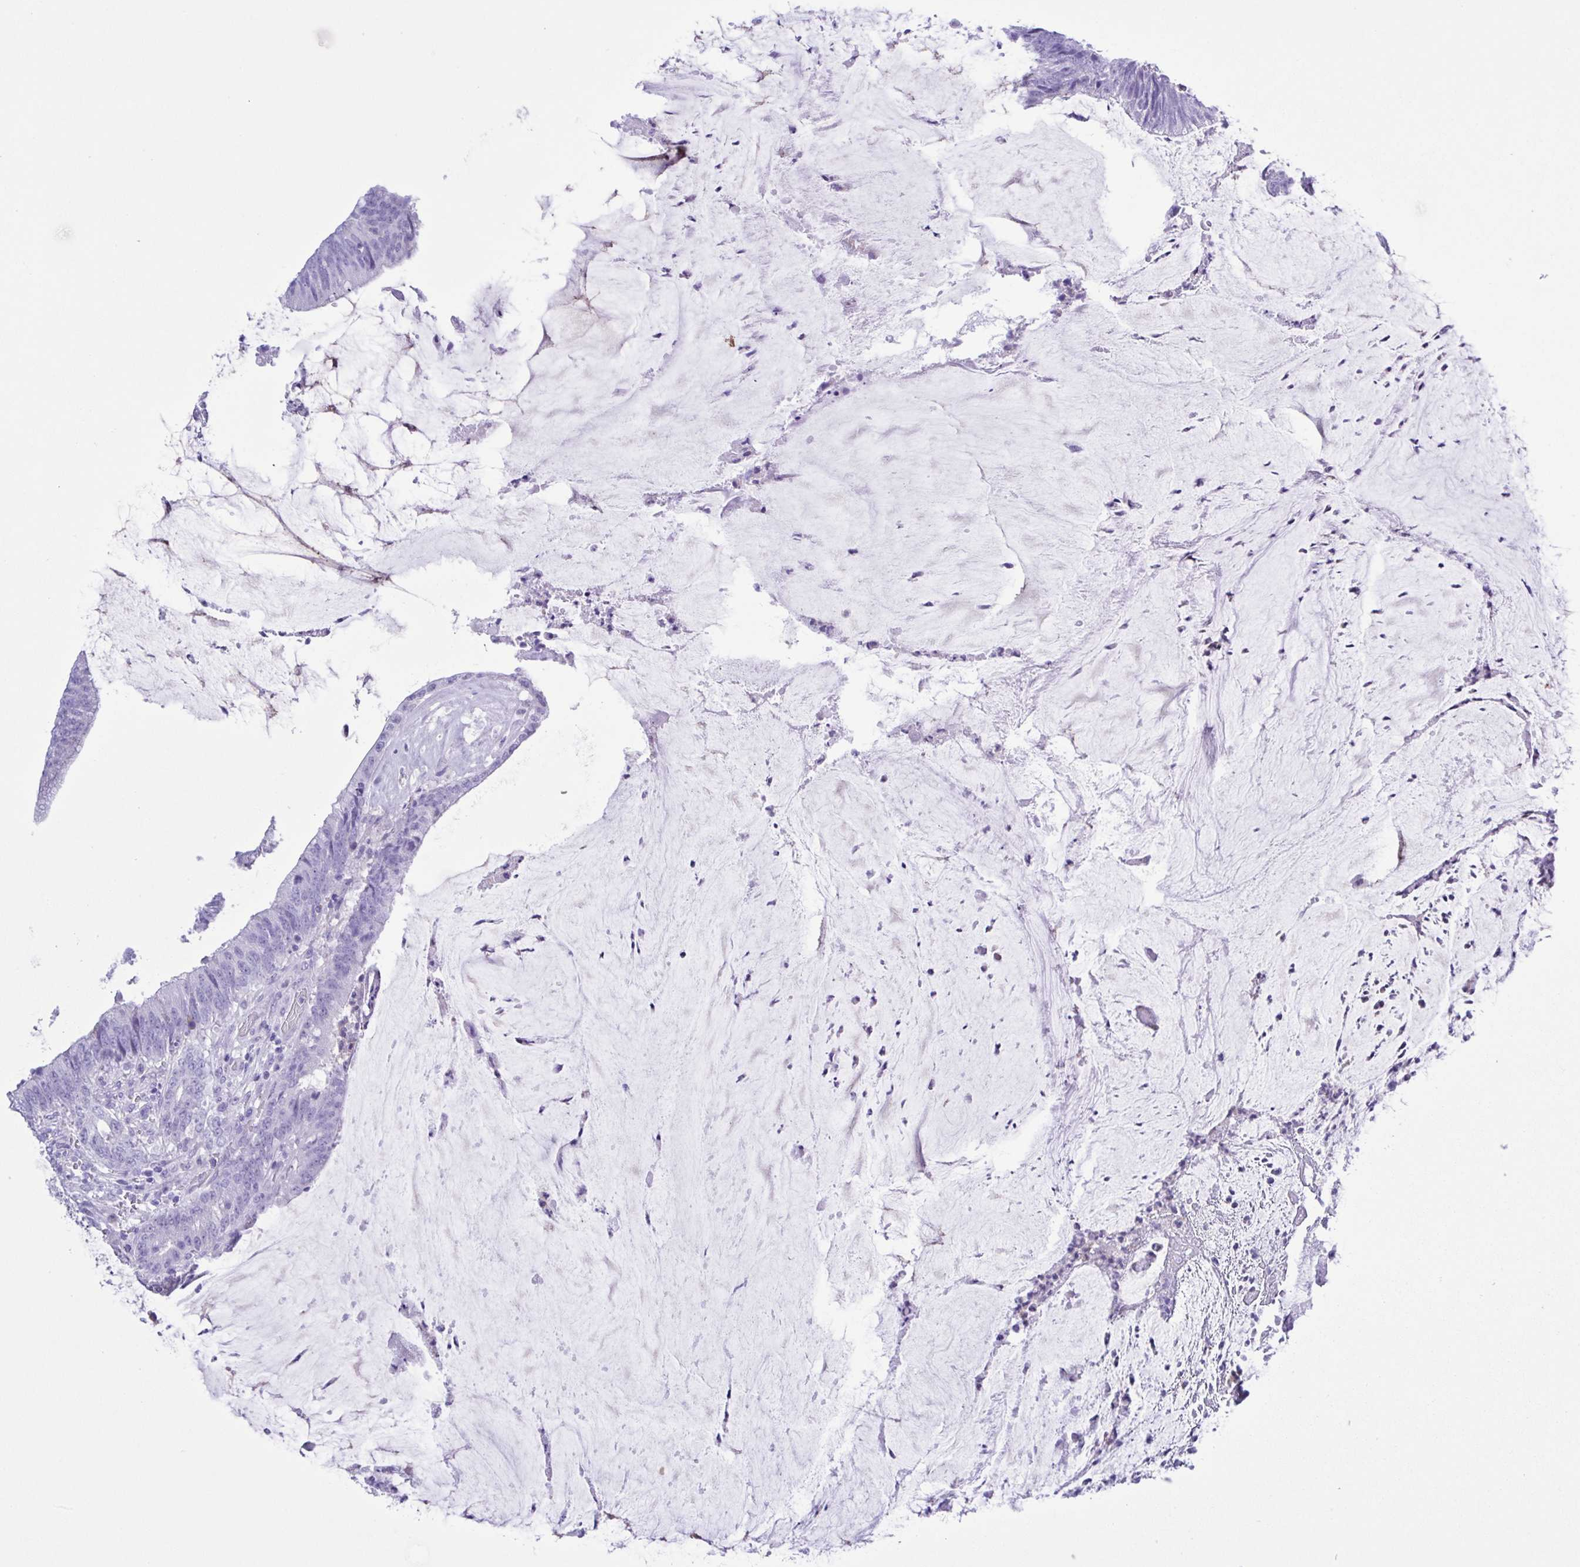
{"staining": {"intensity": "negative", "quantity": "none", "location": "none"}, "tissue": "colorectal cancer", "cell_type": "Tumor cells", "image_type": "cancer", "snomed": [{"axis": "morphology", "description": "Adenocarcinoma, NOS"}, {"axis": "topography", "description": "Colon"}], "caption": "A histopathology image of adenocarcinoma (colorectal) stained for a protein exhibits no brown staining in tumor cells.", "gene": "GPR17", "patient": {"sex": "female", "age": 43}}